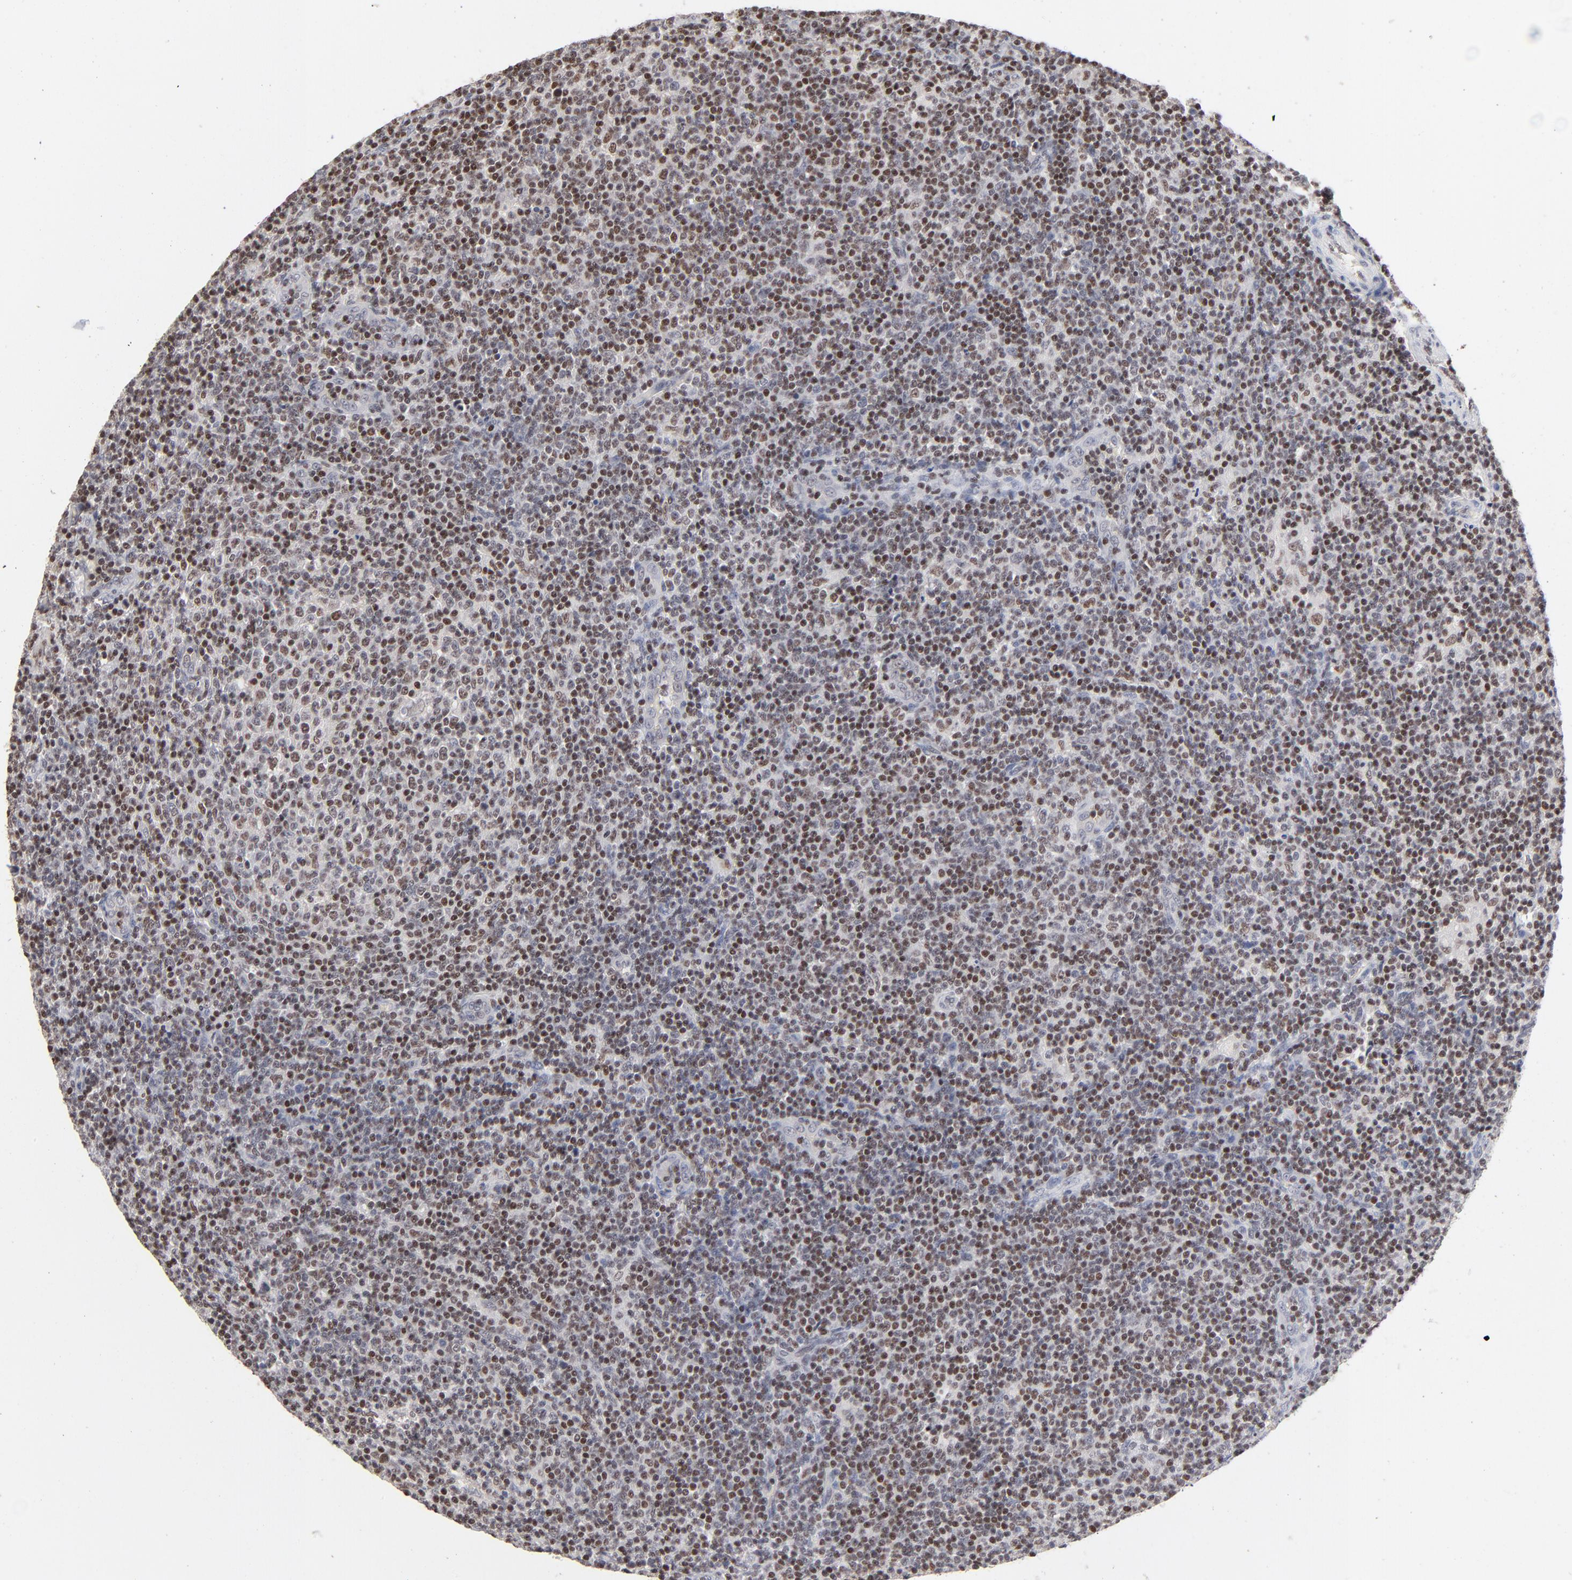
{"staining": {"intensity": "weak", "quantity": ">75%", "location": "nuclear"}, "tissue": "lymphoma", "cell_type": "Tumor cells", "image_type": "cancer", "snomed": [{"axis": "morphology", "description": "Malignant lymphoma, non-Hodgkin's type, Low grade"}, {"axis": "topography", "description": "Lymph node"}], "caption": "Low-grade malignant lymphoma, non-Hodgkin's type stained with a protein marker shows weak staining in tumor cells.", "gene": "MAX", "patient": {"sex": "male", "age": 70}}